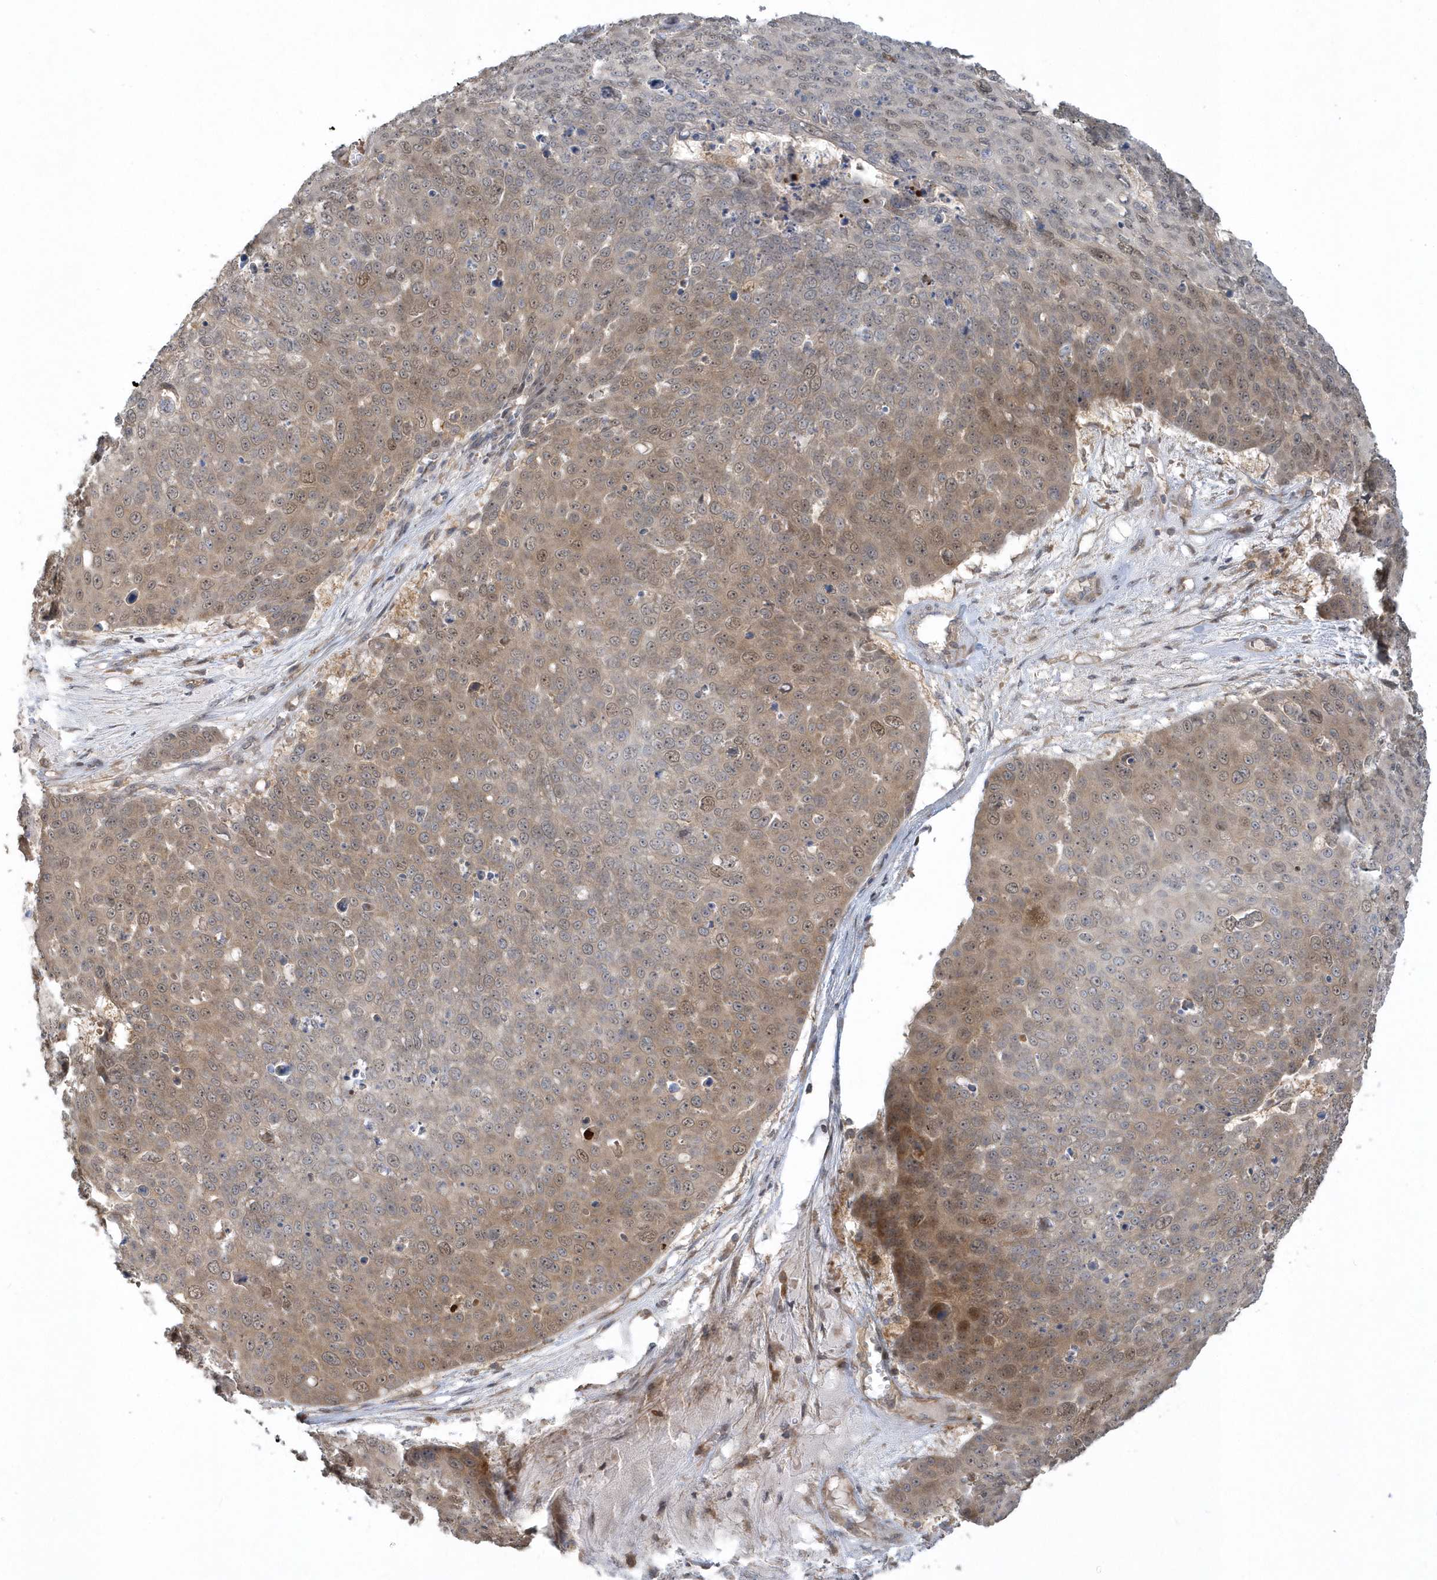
{"staining": {"intensity": "moderate", "quantity": ">75%", "location": "cytoplasmic/membranous"}, "tissue": "skin cancer", "cell_type": "Tumor cells", "image_type": "cancer", "snomed": [{"axis": "morphology", "description": "Squamous cell carcinoma, NOS"}, {"axis": "topography", "description": "Skin"}], "caption": "Skin cancer stained with IHC demonstrates moderate cytoplasmic/membranous staining in about >75% of tumor cells. (IHC, brightfield microscopy, high magnification).", "gene": "THG1L", "patient": {"sex": "male", "age": 71}}